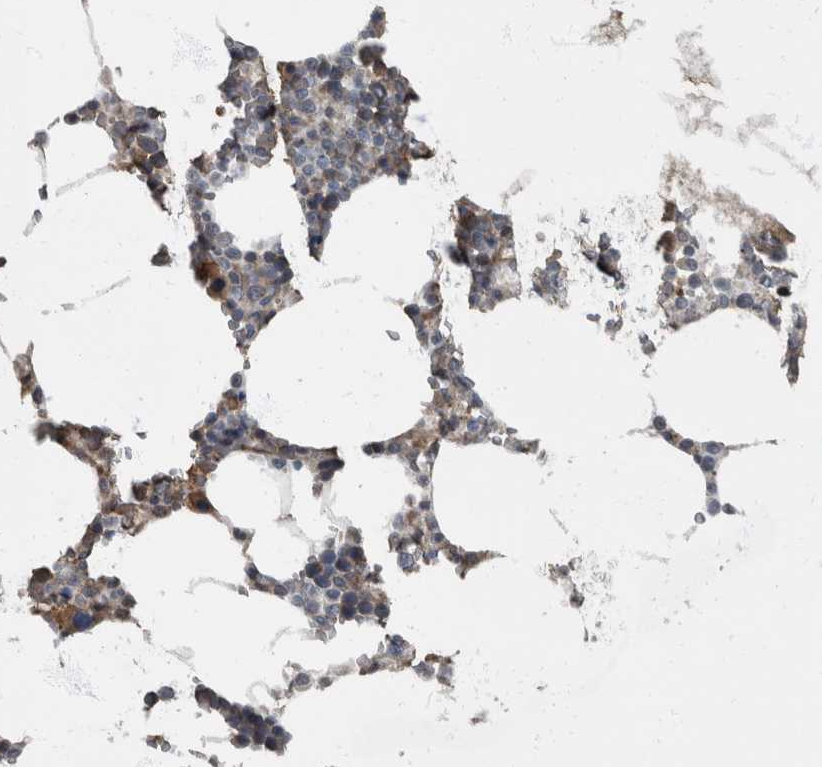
{"staining": {"intensity": "moderate", "quantity": "25%-75%", "location": "cytoplasmic/membranous"}, "tissue": "bone marrow", "cell_type": "Hematopoietic cells", "image_type": "normal", "snomed": [{"axis": "morphology", "description": "Normal tissue, NOS"}, {"axis": "topography", "description": "Bone marrow"}], "caption": "Immunohistochemical staining of unremarkable human bone marrow displays moderate cytoplasmic/membranous protein expression in approximately 25%-75% of hematopoietic cells.", "gene": "RABGGTB", "patient": {"sex": "male", "age": 70}}